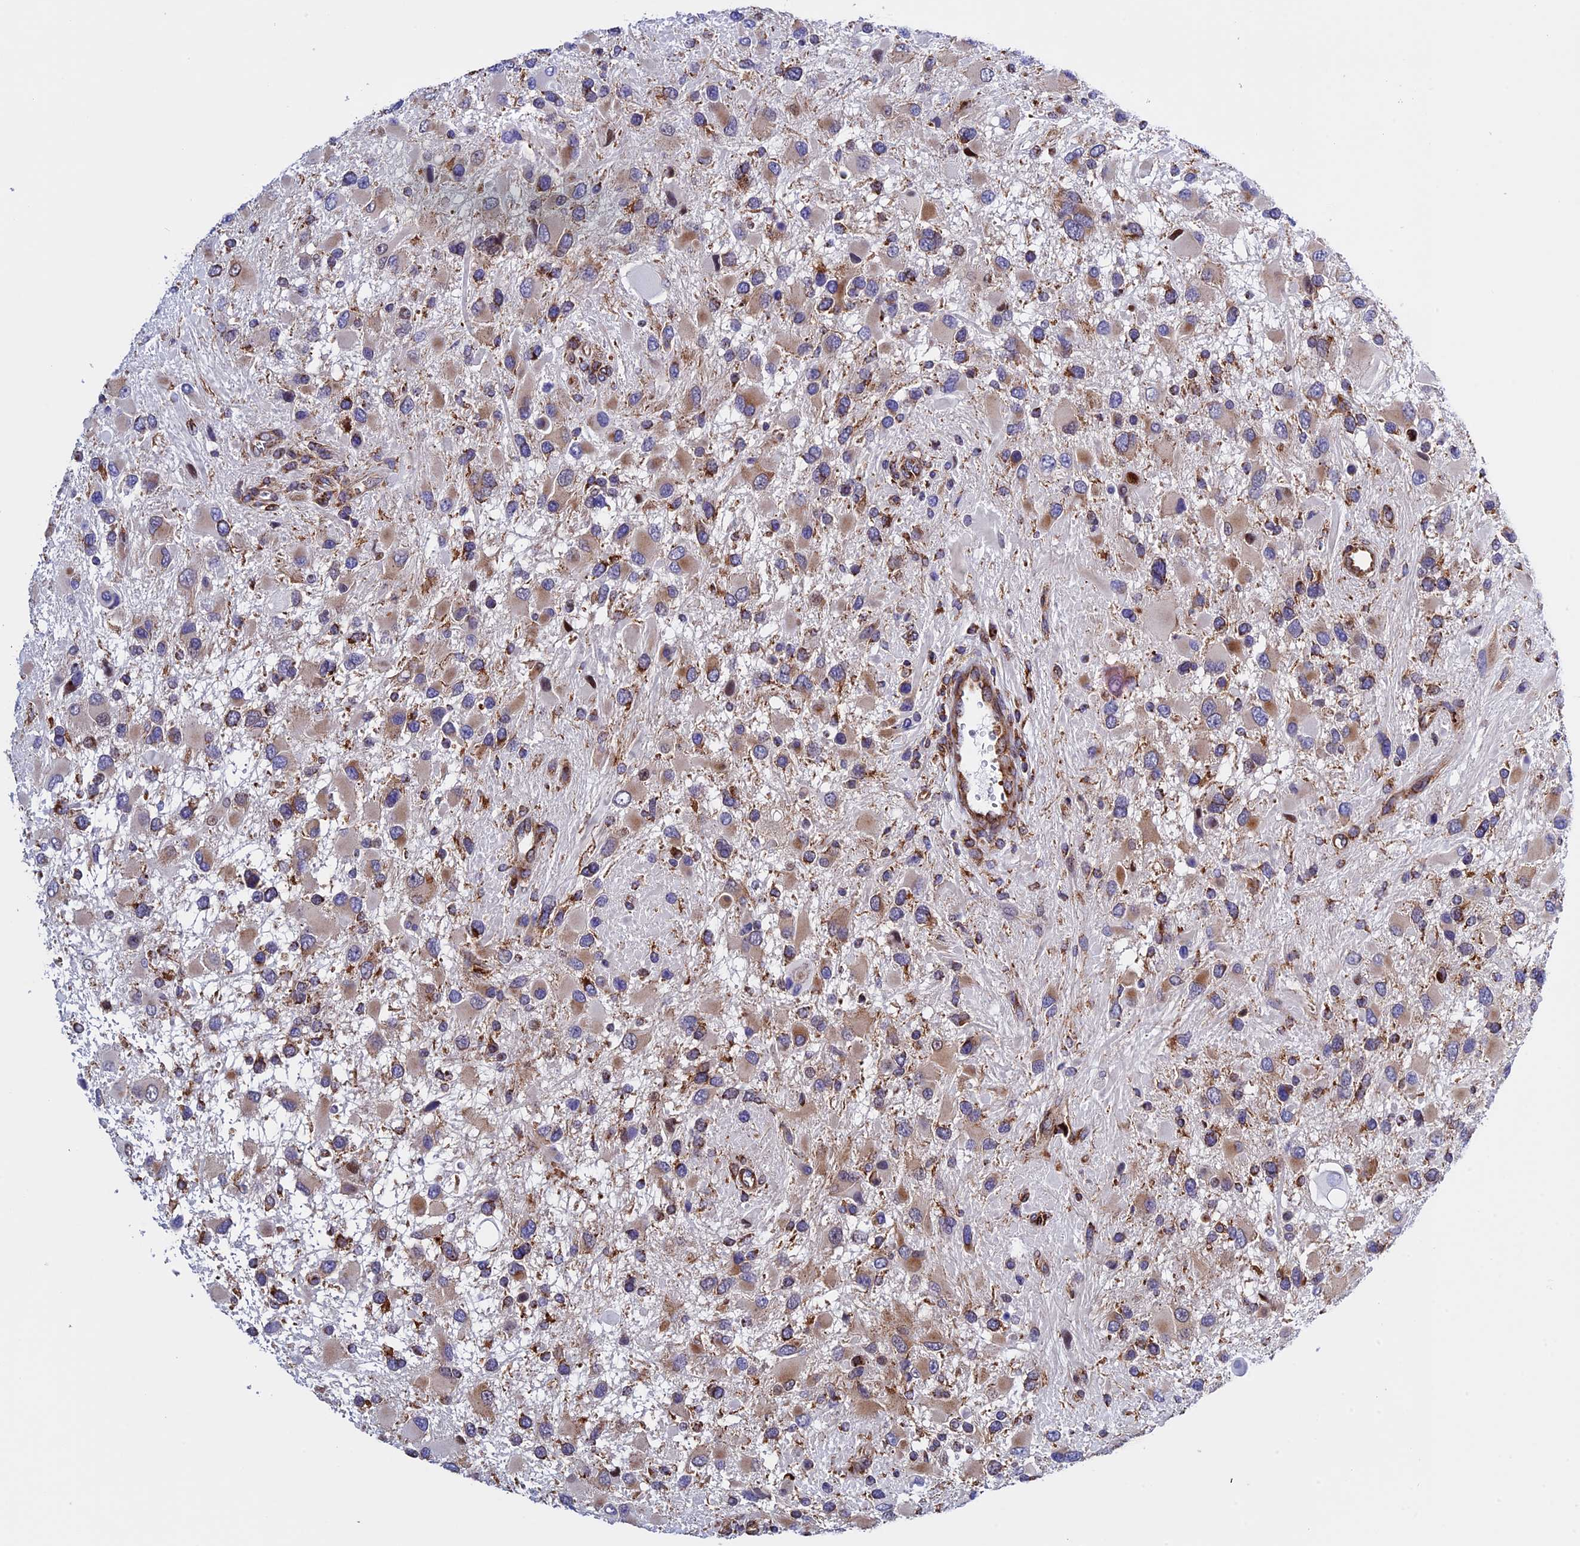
{"staining": {"intensity": "weak", "quantity": ">75%", "location": "cytoplasmic/membranous"}, "tissue": "glioma", "cell_type": "Tumor cells", "image_type": "cancer", "snomed": [{"axis": "morphology", "description": "Glioma, malignant, High grade"}, {"axis": "topography", "description": "Brain"}], "caption": "Brown immunohistochemical staining in human malignant high-grade glioma shows weak cytoplasmic/membranous positivity in about >75% of tumor cells.", "gene": "SLC9A5", "patient": {"sex": "male", "age": 53}}